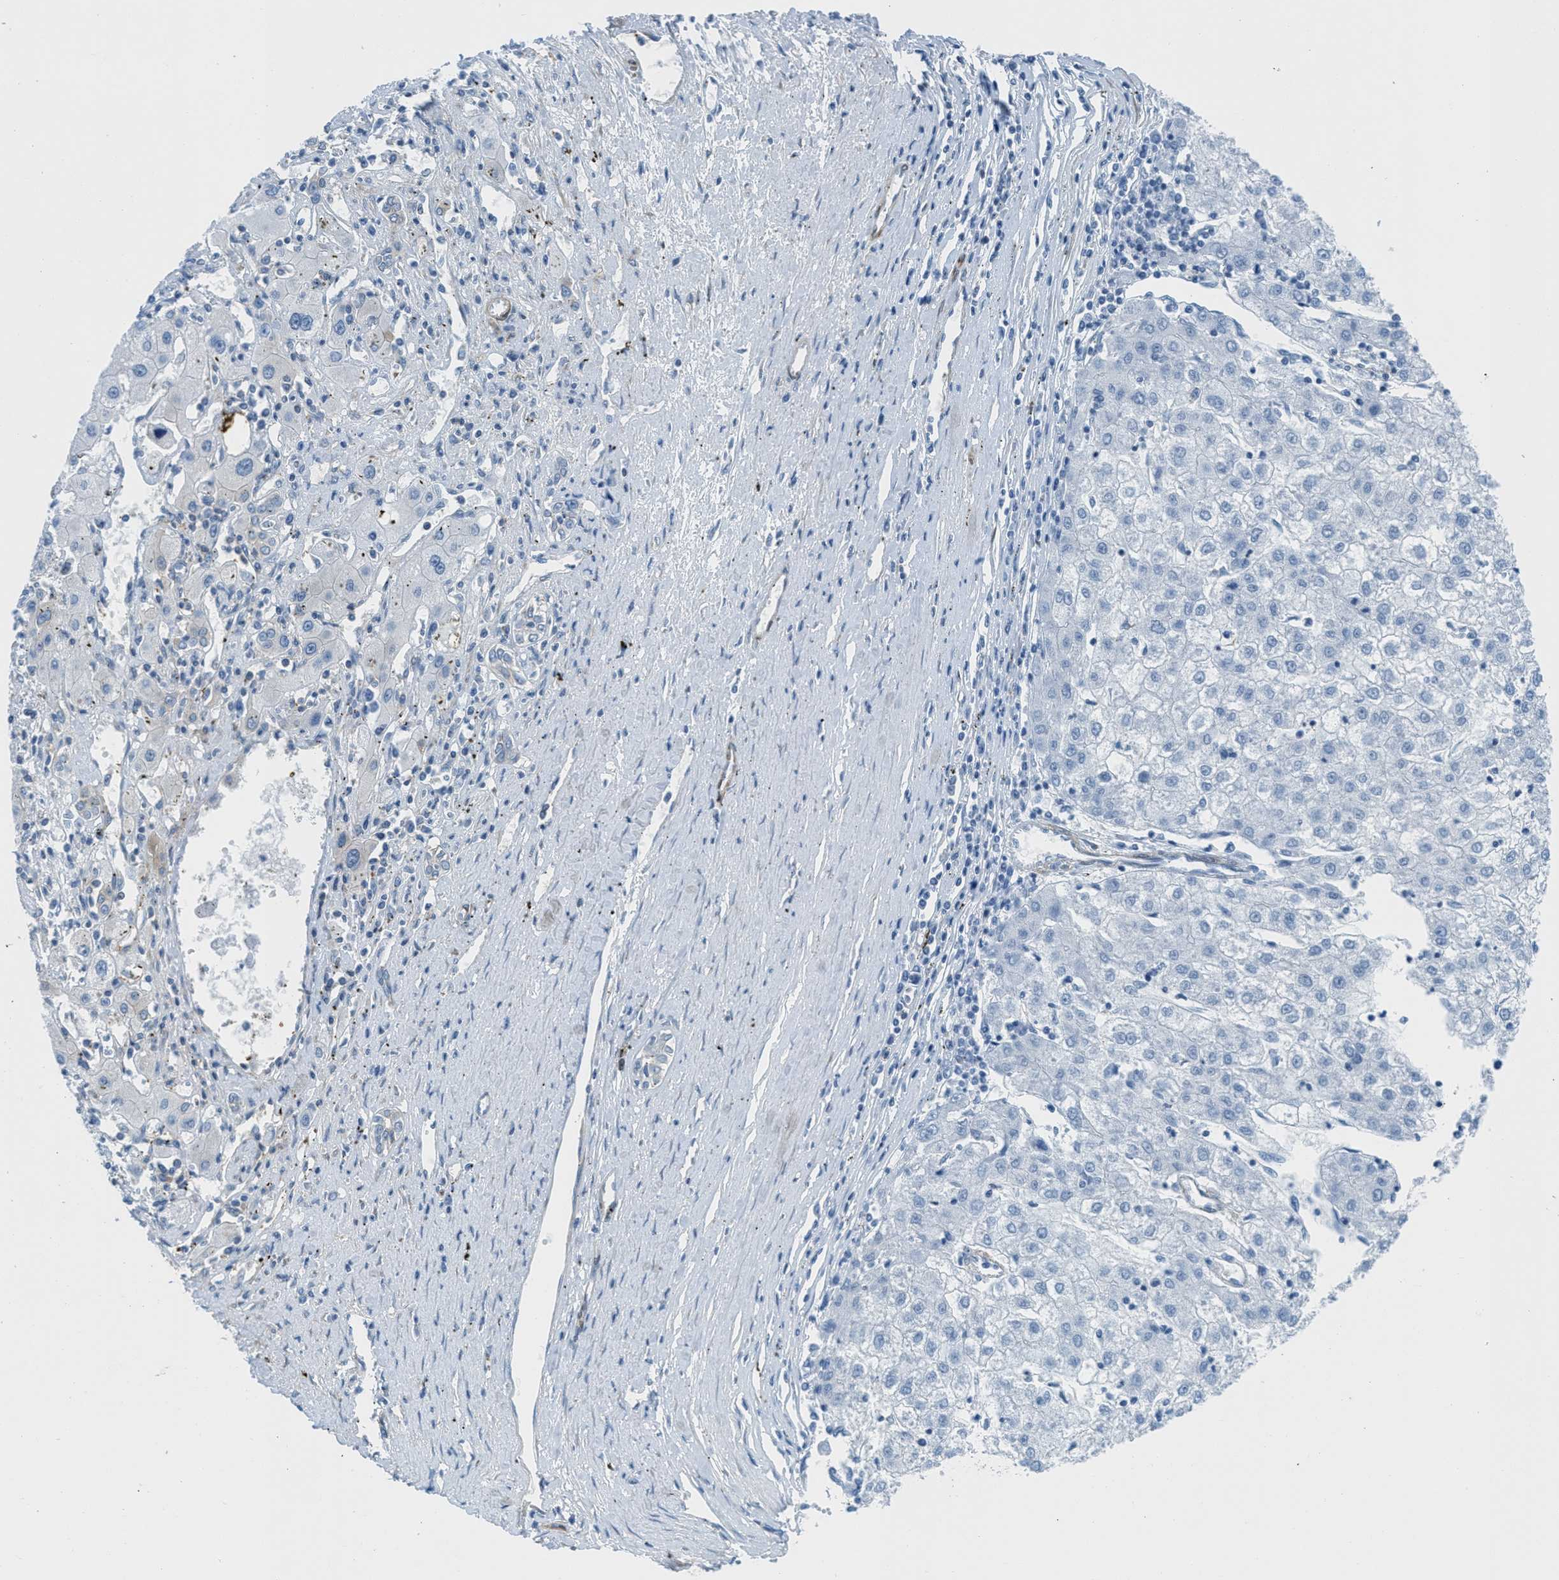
{"staining": {"intensity": "negative", "quantity": "none", "location": "none"}, "tissue": "liver cancer", "cell_type": "Tumor cells", "image_type": "cancer", "snomed": [{"axis": "morphology", "description": "Carcinoma, Hepatocellular, NOS"}, {"axis": "topography", "description": "Liver"}], "caption": "The histopathology image reveals no staining of tumor cells in liver hepatocellular carcinoma.", "gene": "MAPRE2", "patient": {"sex": "male", "age": 72}}